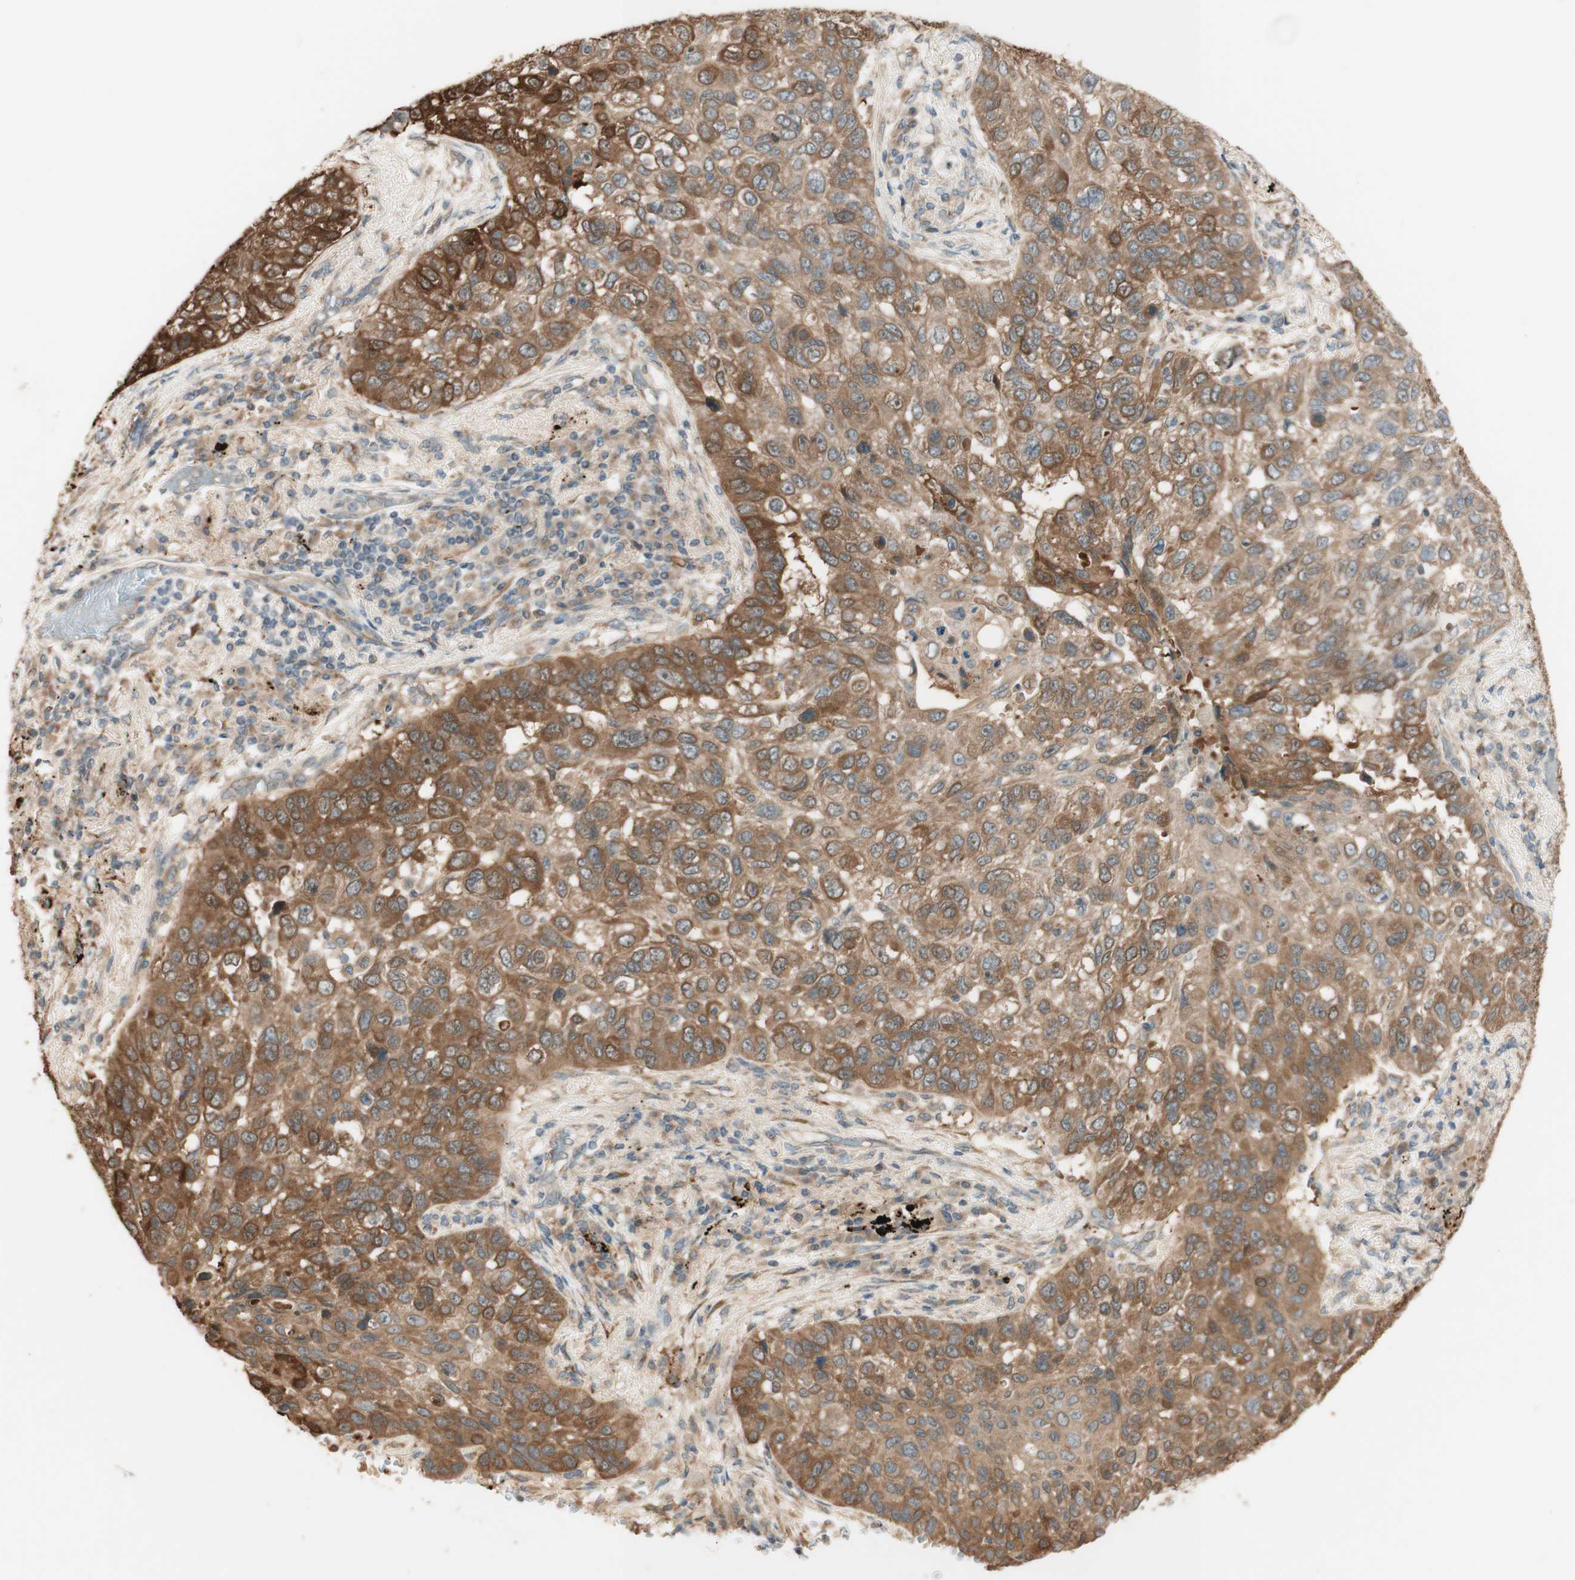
{"staining": {"intensity": "strong", "quantity": ">75%", "location": "cytoplasmic/membranous"}, "tissue": "lung cancer", "cell_type": "Tumor cells", "image_type": "cancer", "snomed": [{"axis": "morphology", "description": "Squamous cell carcinoma, NOS"}, {"axis": "topography", "description": "Lung"}], "caption": "Immunohistochemical staining of human lung cancer (squamous cell carcinoma) shows high levels of strong cytoplasmic/membranous protein staining in approximately >75% of tumor cells.", "gene": "CLCN2", "patient": {"sex": "male", "age": 57}}